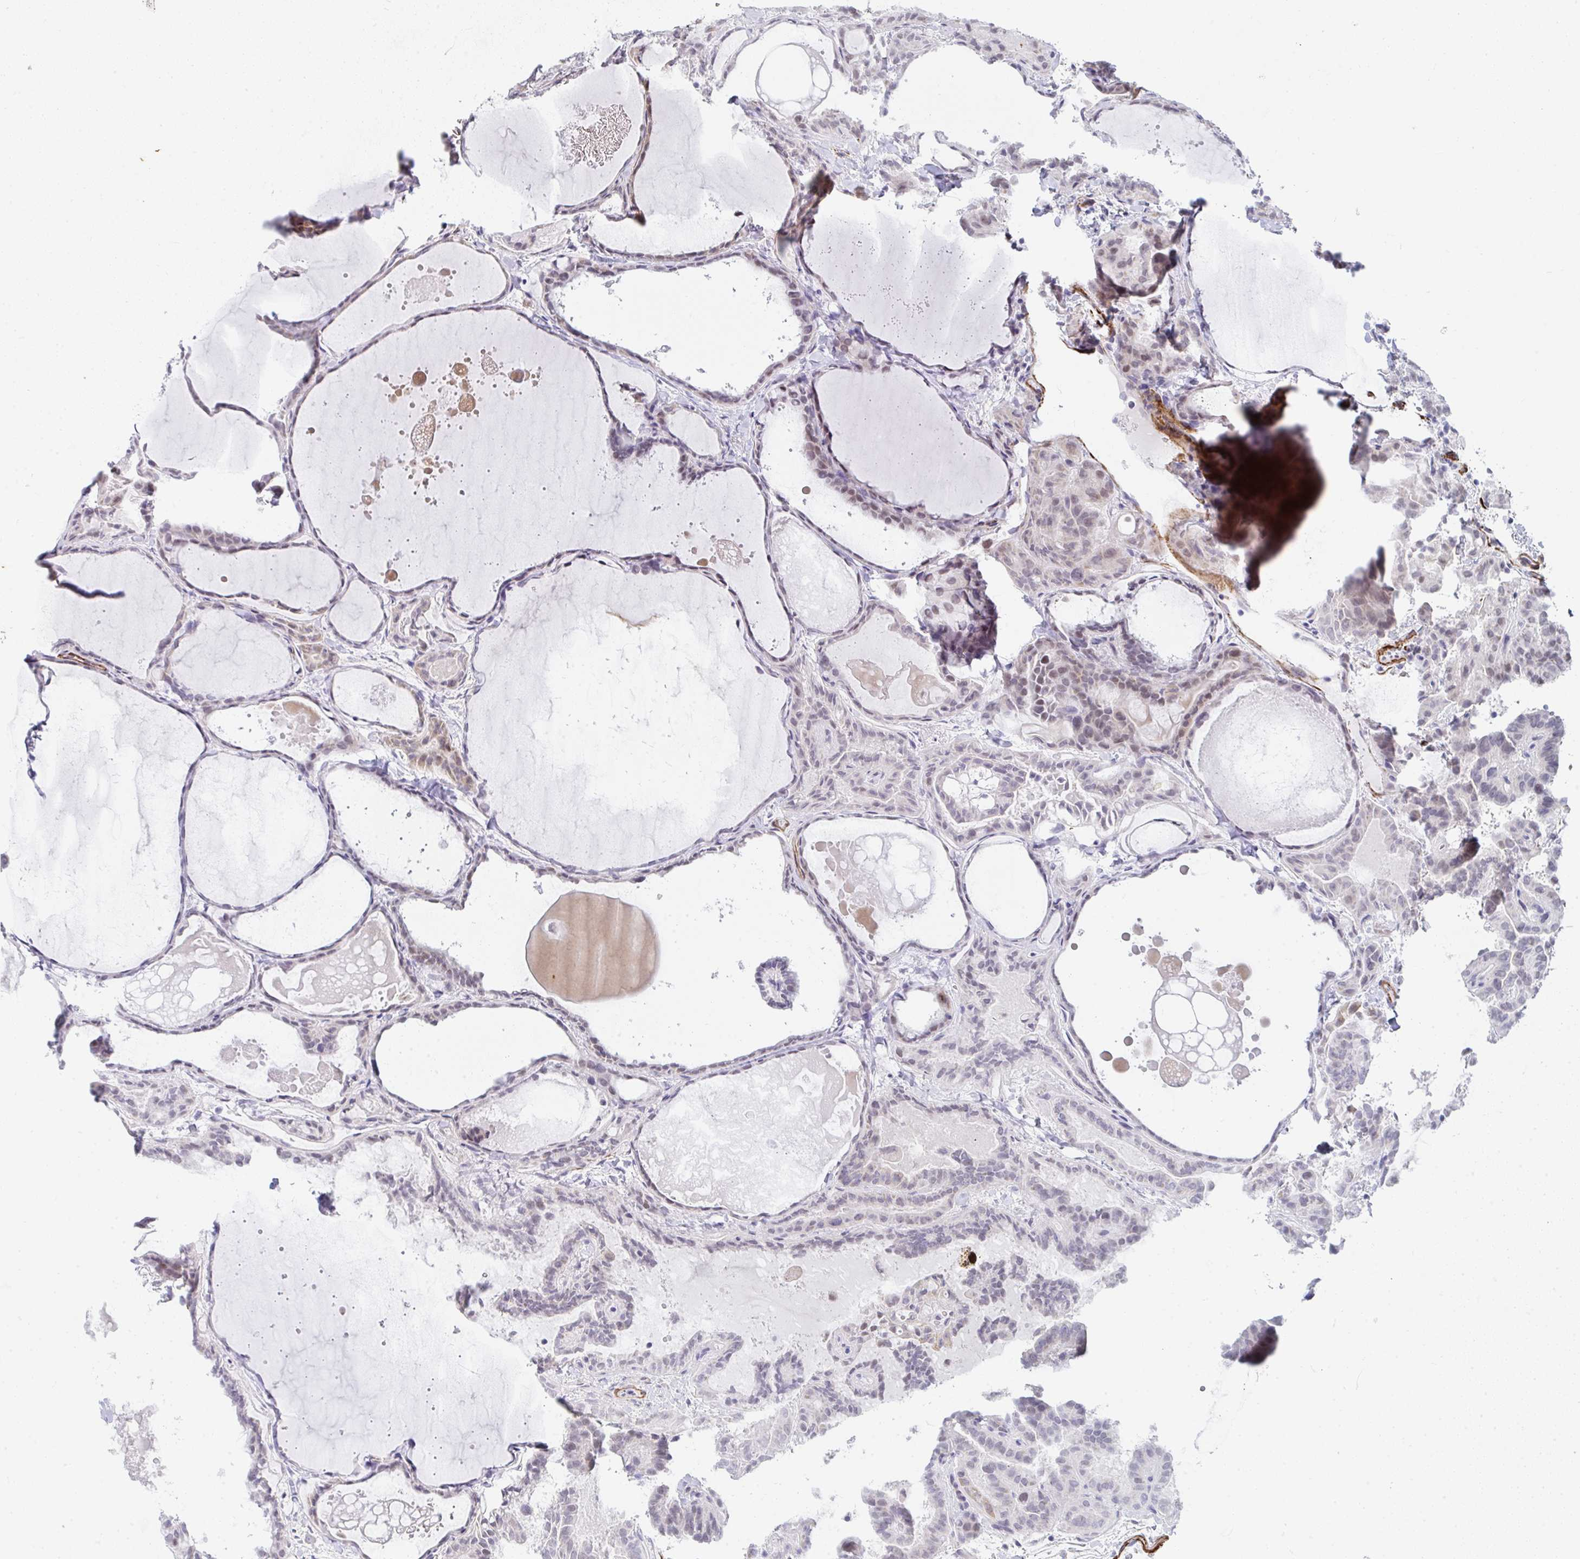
{"staining": {"intensity": "weak", "quantity": "<25%", "location": "cytoplasmic/membranous,nuclear"}, "tissue": "thyroid cancer", "cell_type": "Tumor cells", "image_type": "cancer", "snomed": [{"axis": "morphology", "description": "Papillary adenocarcinoma, NOS"}, {"axis": "topography", "description": "Thyroid gland"}], "caption": "A high-resolution image shows immunohistochemistry staining of papillary adenocarcinoma (thyroid), which demonstrates no significant staining in tumor cells.", "gene": "GINS2", "patient": {"sex": "female", "age": 46}}